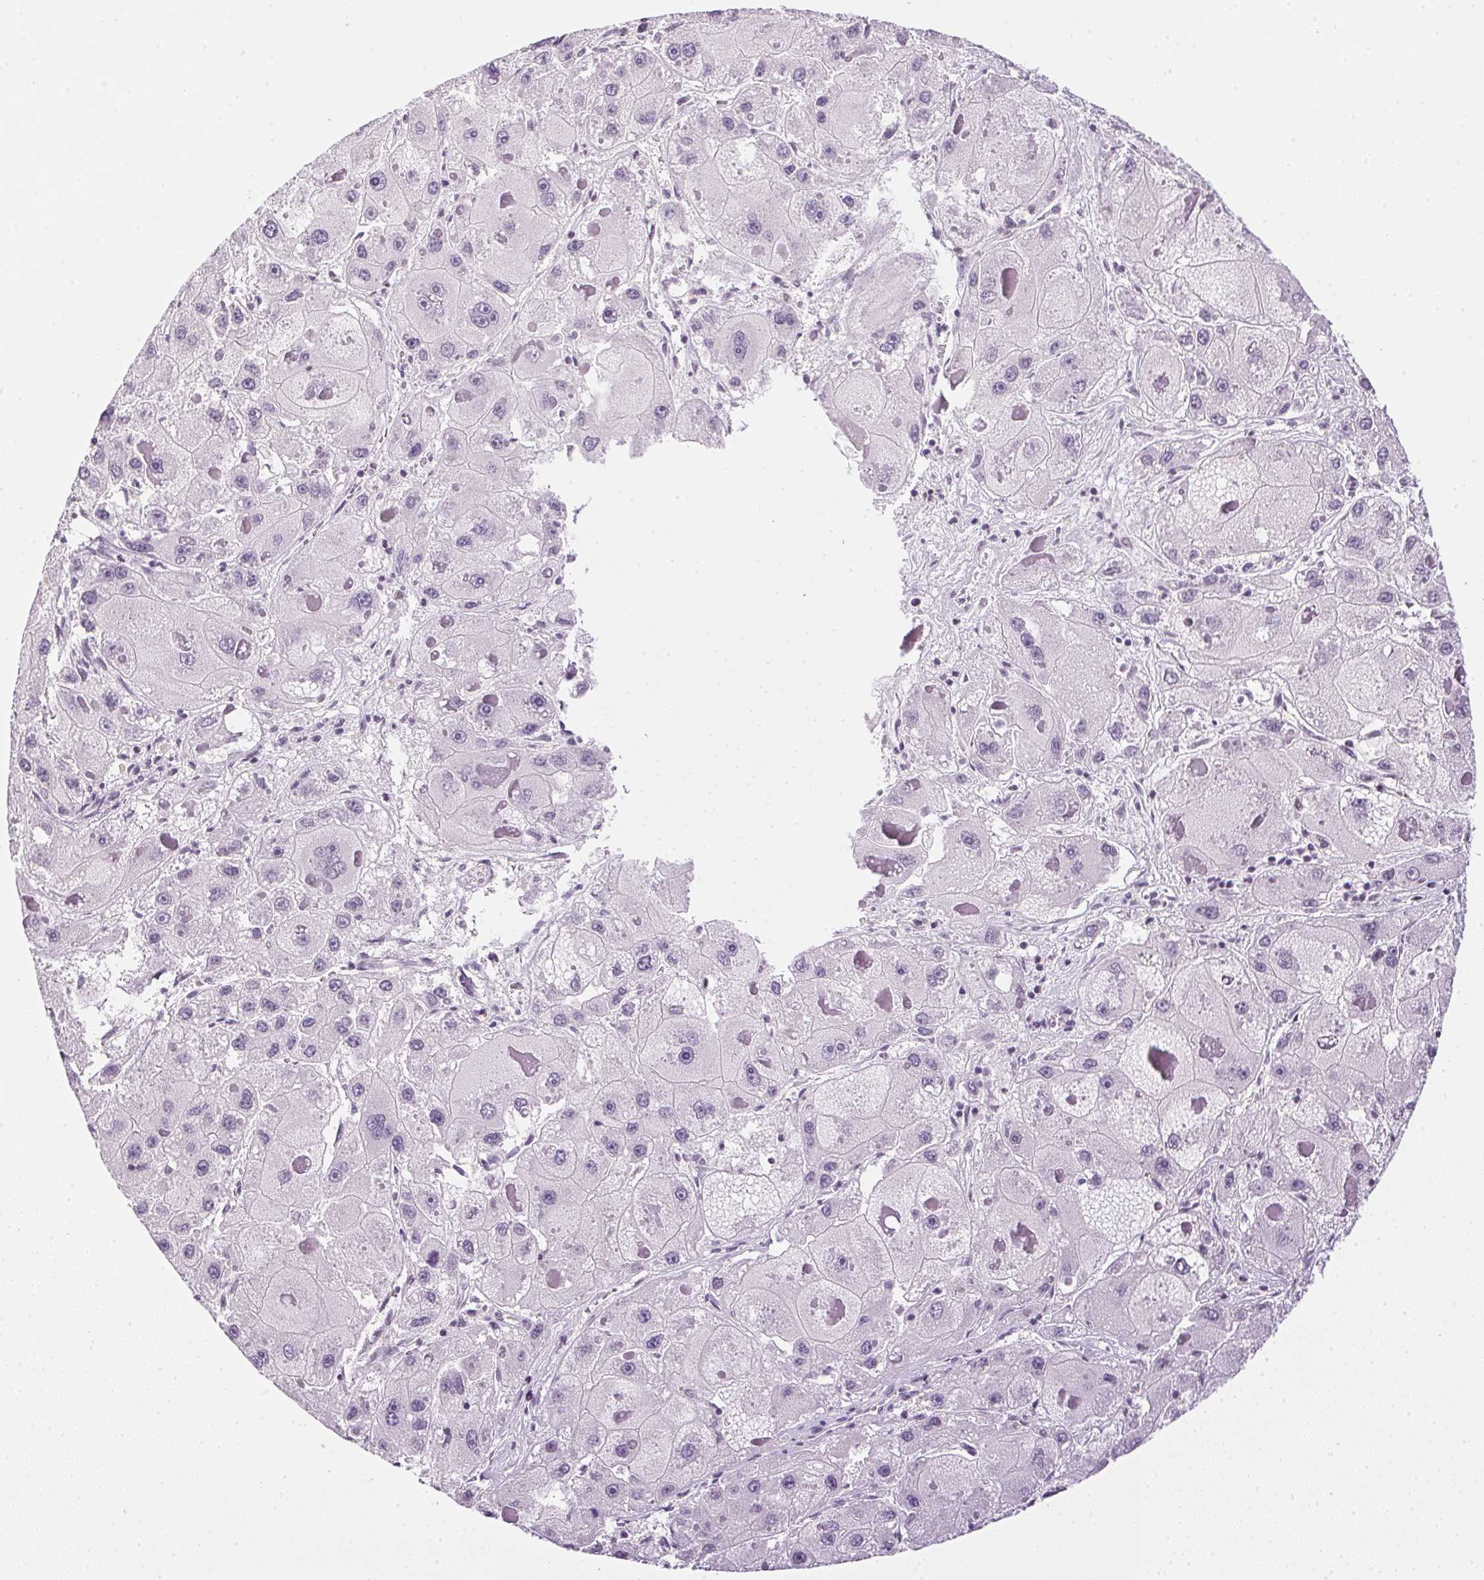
{"staining": {"intensity": "negative", "quantity": "none", "location": "none"}, "tissue": "liver cancer", "cell_type": "Tumor cells", "image_type": "cancer", "snomed": [{"axis": "morphology", "description": "Carcinoma, Hepatocellular, NOS"}, {"axis": "topography", "description": "Liver"}], "caption": "Immunohistochemical staining of hepatocellular carcinoma (liver) reveals no significant positivity in tumor cells. Brightfield microscopy of immunohistochemistry (IHC) stained with DAB (brown) and hematoxylin (blue), captured at high magnification.", "gene": "PRL", "patient": {"sex": "female", "age": 73}}